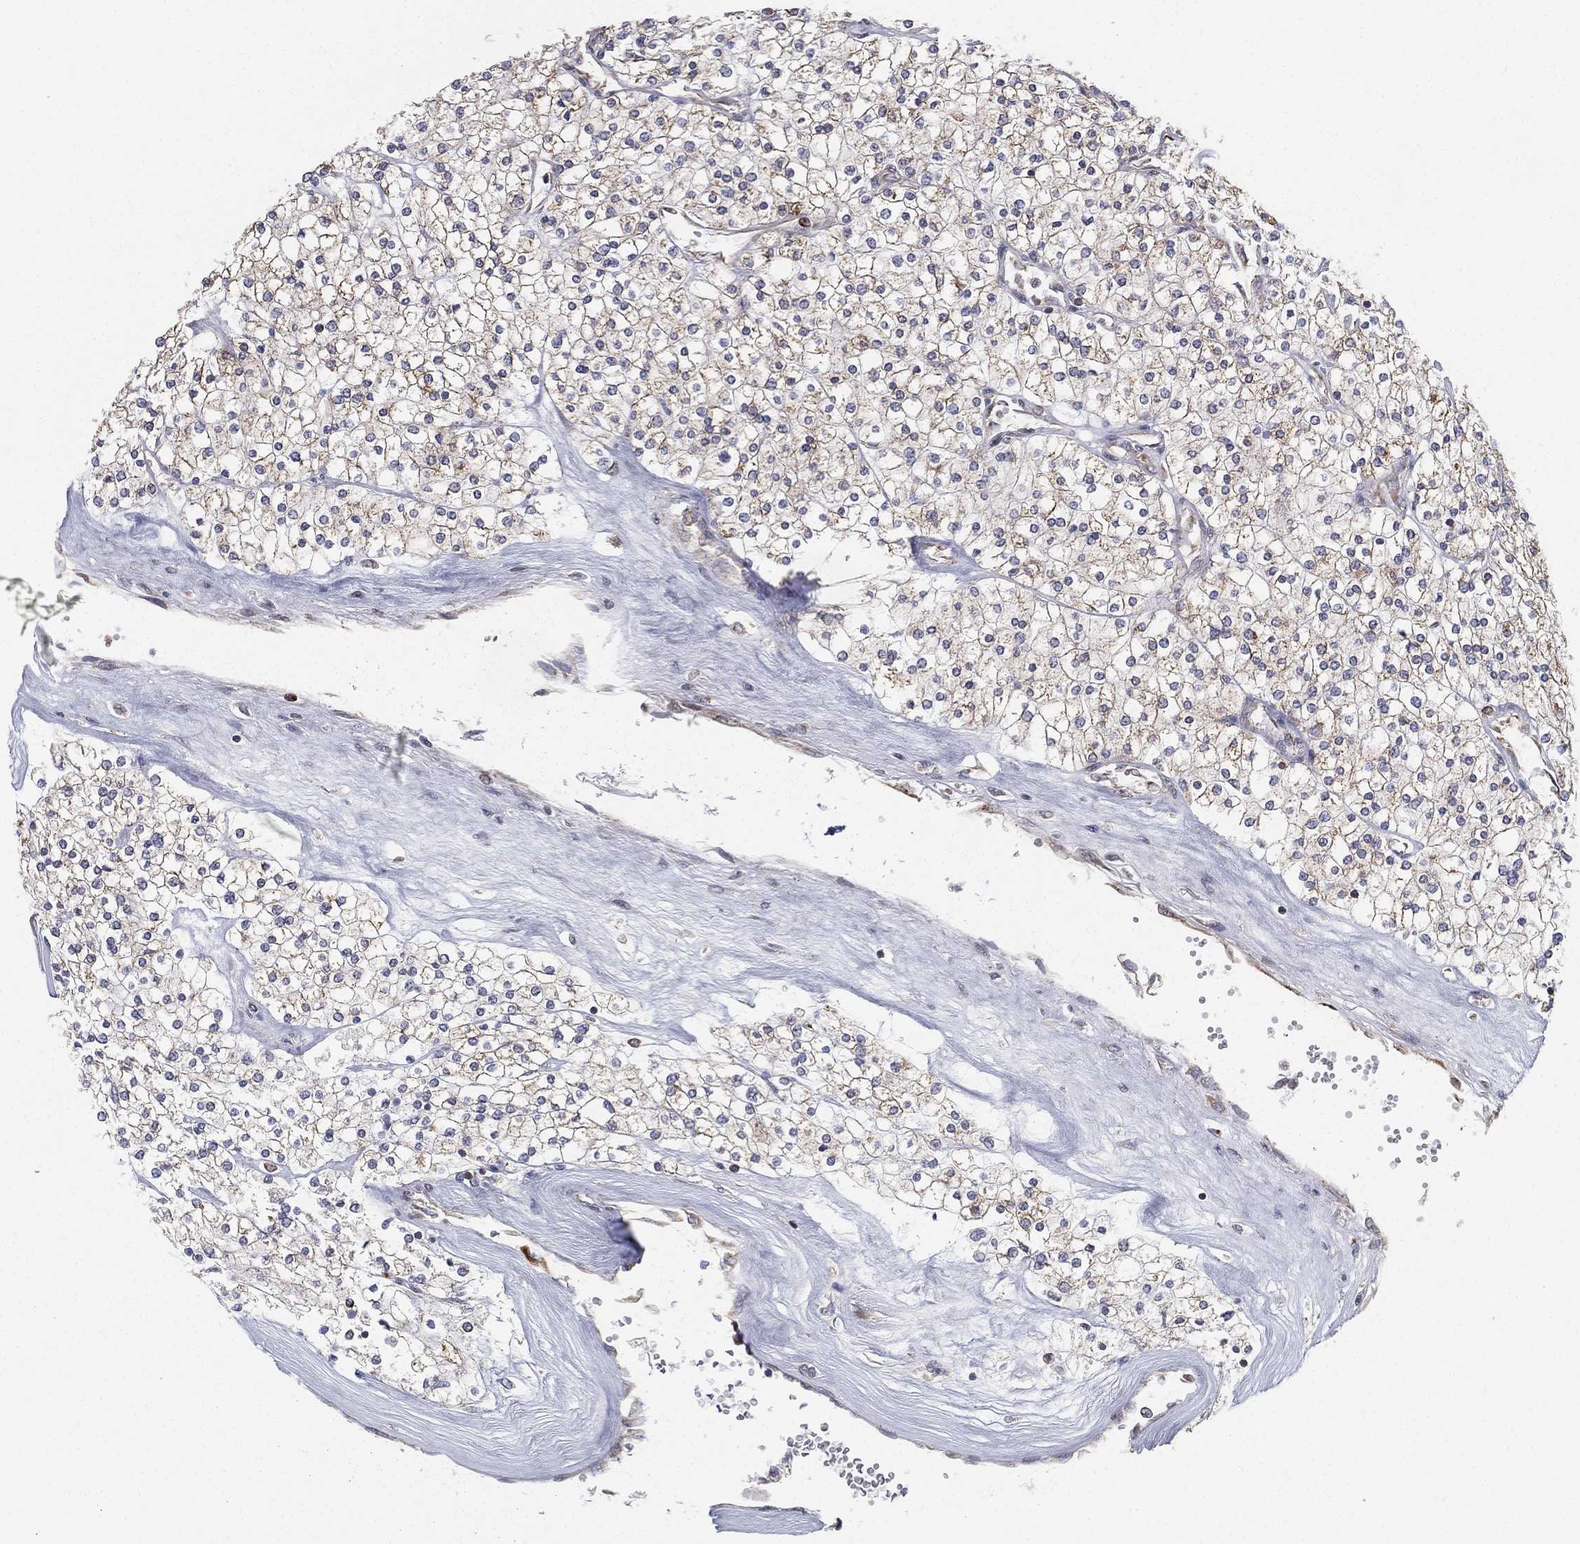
{"staining": {"intensity": "moderate", "quantity": ">75%", "location": "cytoplasmic/membranous"}, "tissue": "renal cancer", "cell_type": "Tumor cells", "image_type": "cancer", "snomed": [{"axis": "morphology", "description": "Adenocarcinoma, NOS"}, {"axis": "topography", "description": "Kidney"}], "caption": "Renal adenocarcinoma stained for a protein (brown) shows moderate cytoplasmic/membranous positive positivity in approximately >75% of tumor cells.", "gene": "CYB5B", "patient": {"sex": "male", "age": 80}}